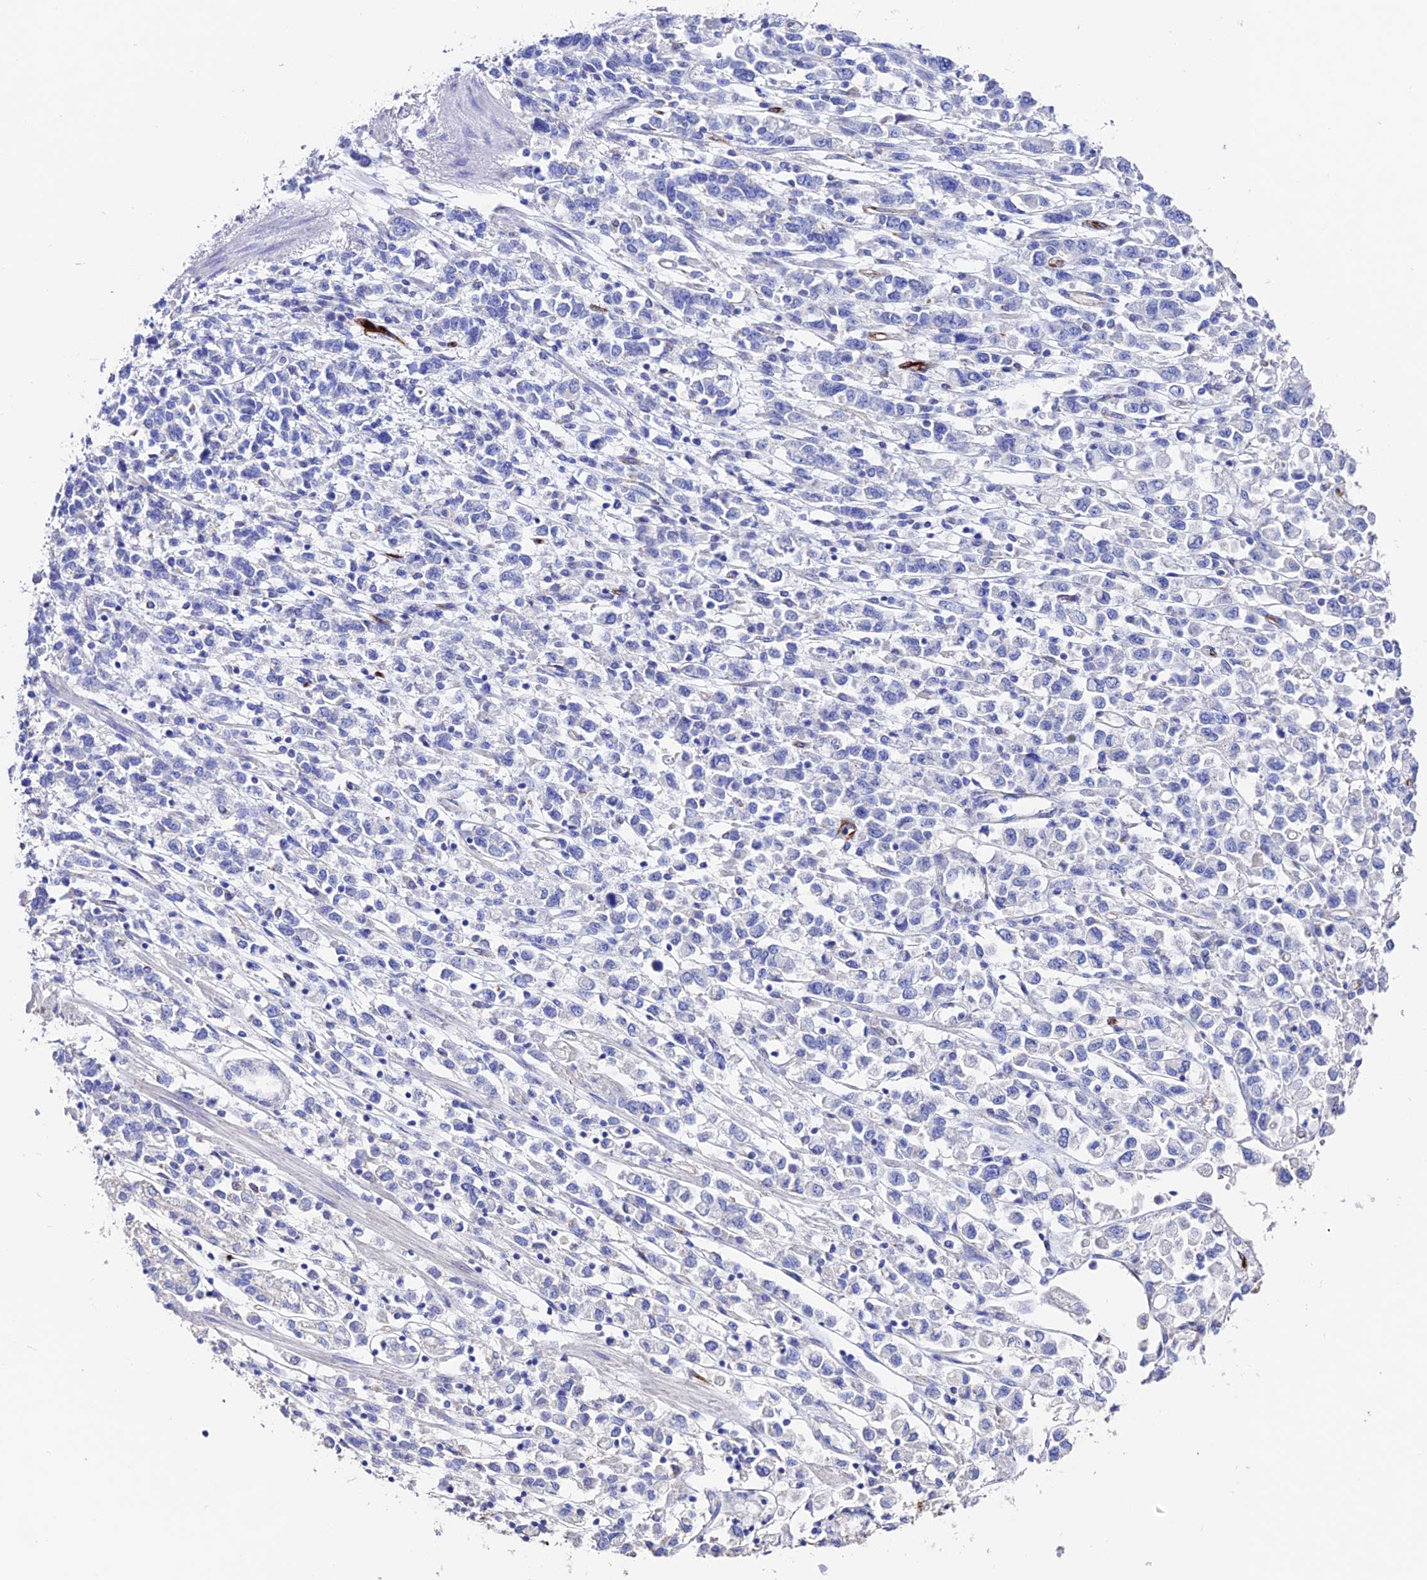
{"staining": {"intensity": "negative", "quantity": "none", "location": "none"}, "tissue": "stomach cancer", "cell_type": "Tumor cells", "image_type": "cancer", "snomed": [{"axis": "morphology", "description": "Adenocarcinoma, NOS"}, {"axis": "topography", "description": "Stomach"}], "caption": "Adenocarcinoma (stomach) was stained to show a protein in brown. There is no significant positivity in tumor cells.", "gene": "ESM1", "patient": {"sex": "female", "age": 76}}